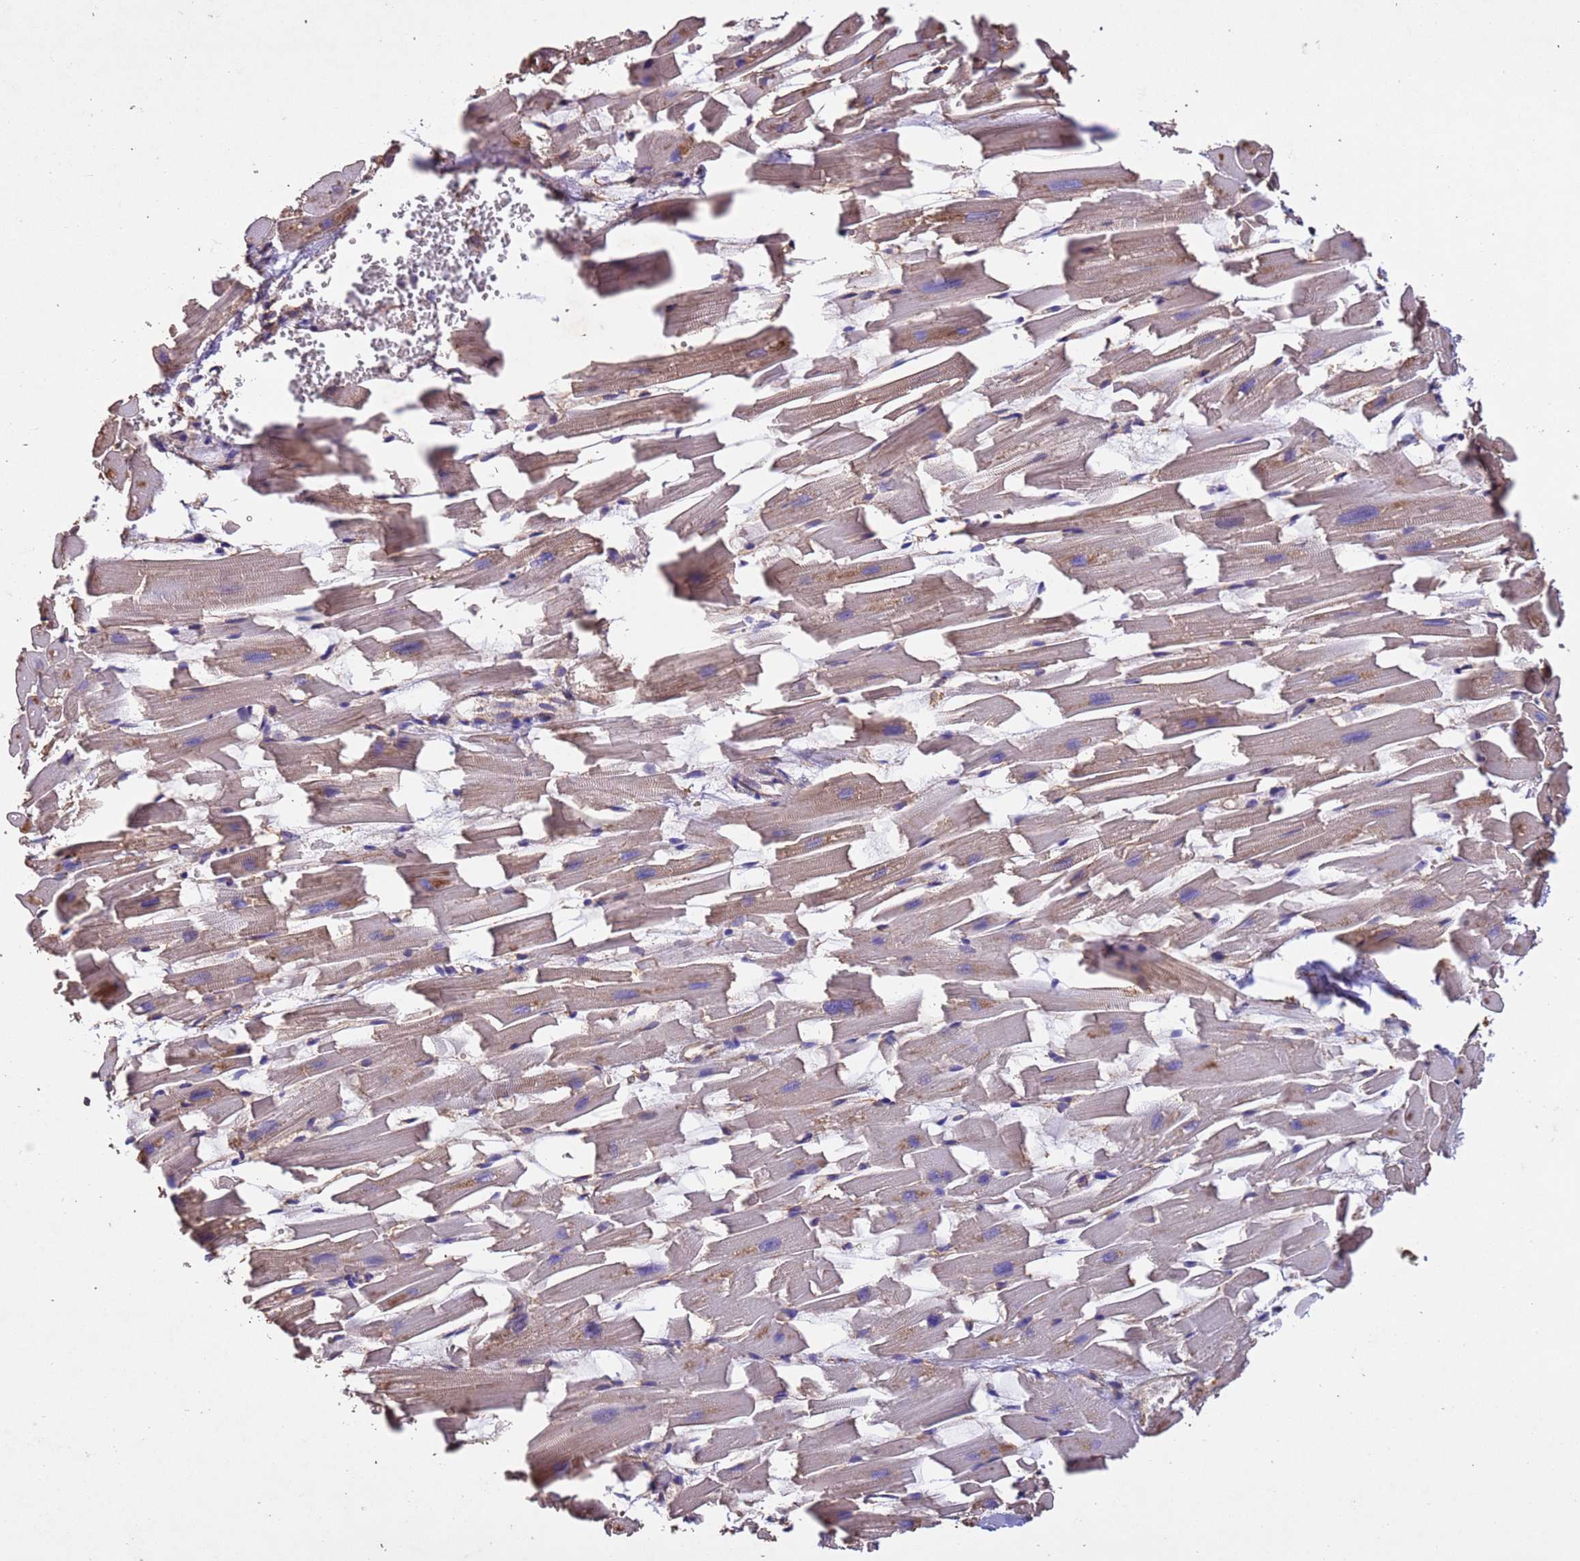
{"staining": {"intensity": "moderate", "quantity": "25%-75%", "location": "cytoplasmic/membranous"}, "tissue": "heart muscle", "cell_type": "Cardiomyocytes", "image_type": "normal", "snomed": [{"axis": "morphology", "description": "Normal tissue, NOS"}, {"axis": "topography", "description": "Heart"}], "caption": "Protein expression by immunohistochemistry shows moderate cytoplasmic/membranous positivity in about 25%-75% of cardiomyocytes in normal heart muscle. (Stains: DAB in brown, nuclei in blue, Microscopy: brightfield microscopy at high magnification).", "gene": "MTX3", "patient": {"sex": "female", "age": 64}}